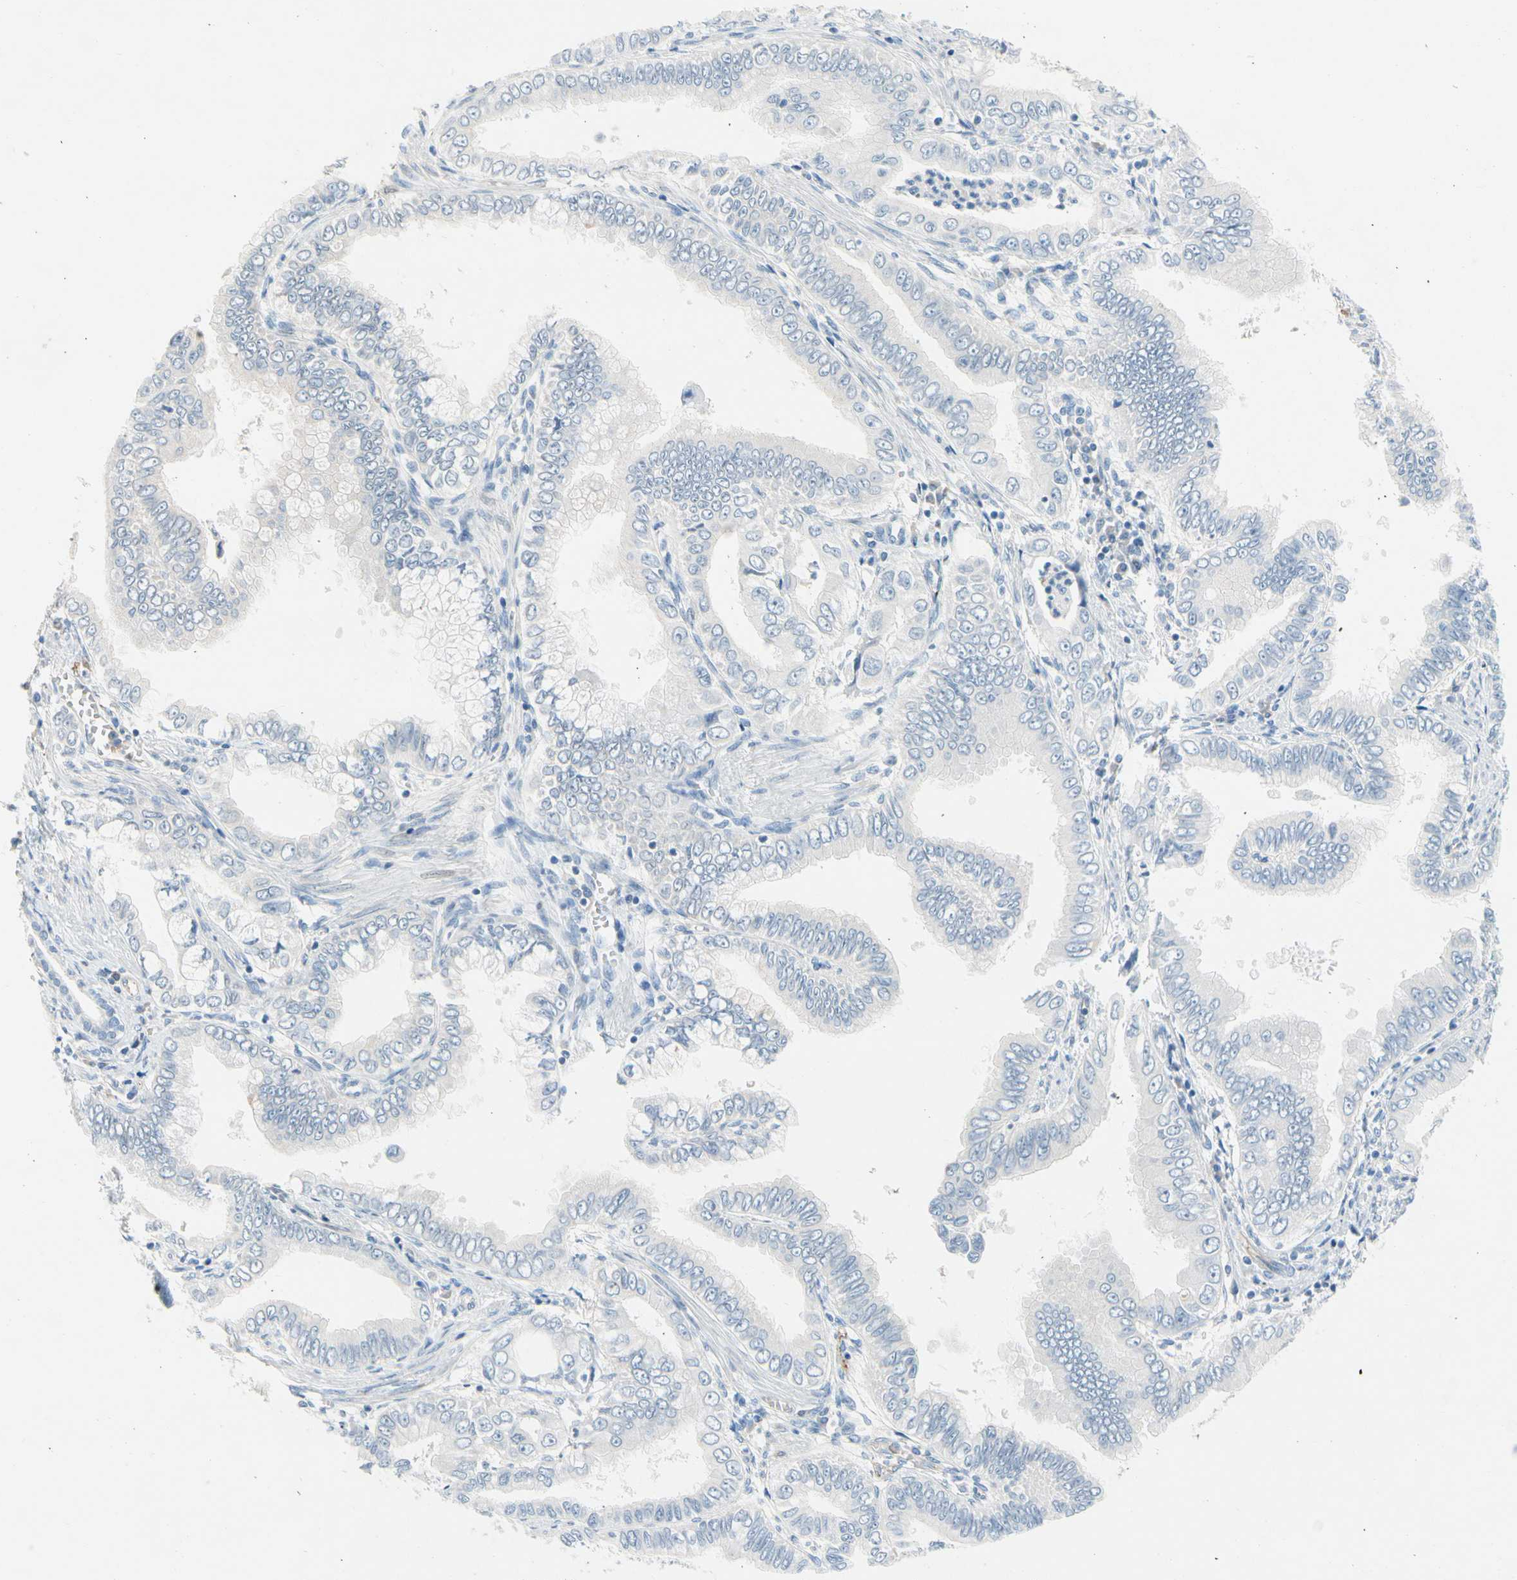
{"staining": {"intensity": "negative", "quantity": "none", "location": "none"}, "tissue": "pancreatic cancer", "cell_type": "Tumor cells", "image_type": "cancer", "snomed": [{"axis": "morphology", "description": "Normal tissue, NOS"}, {"axis": "topography", "description": "Lymph node"}], "caption": "An image of human pancreatic cancer is negative for staining in tumor cells.", "gene": "CNDP1", "patient": {"sex": "male", "age": 50}}